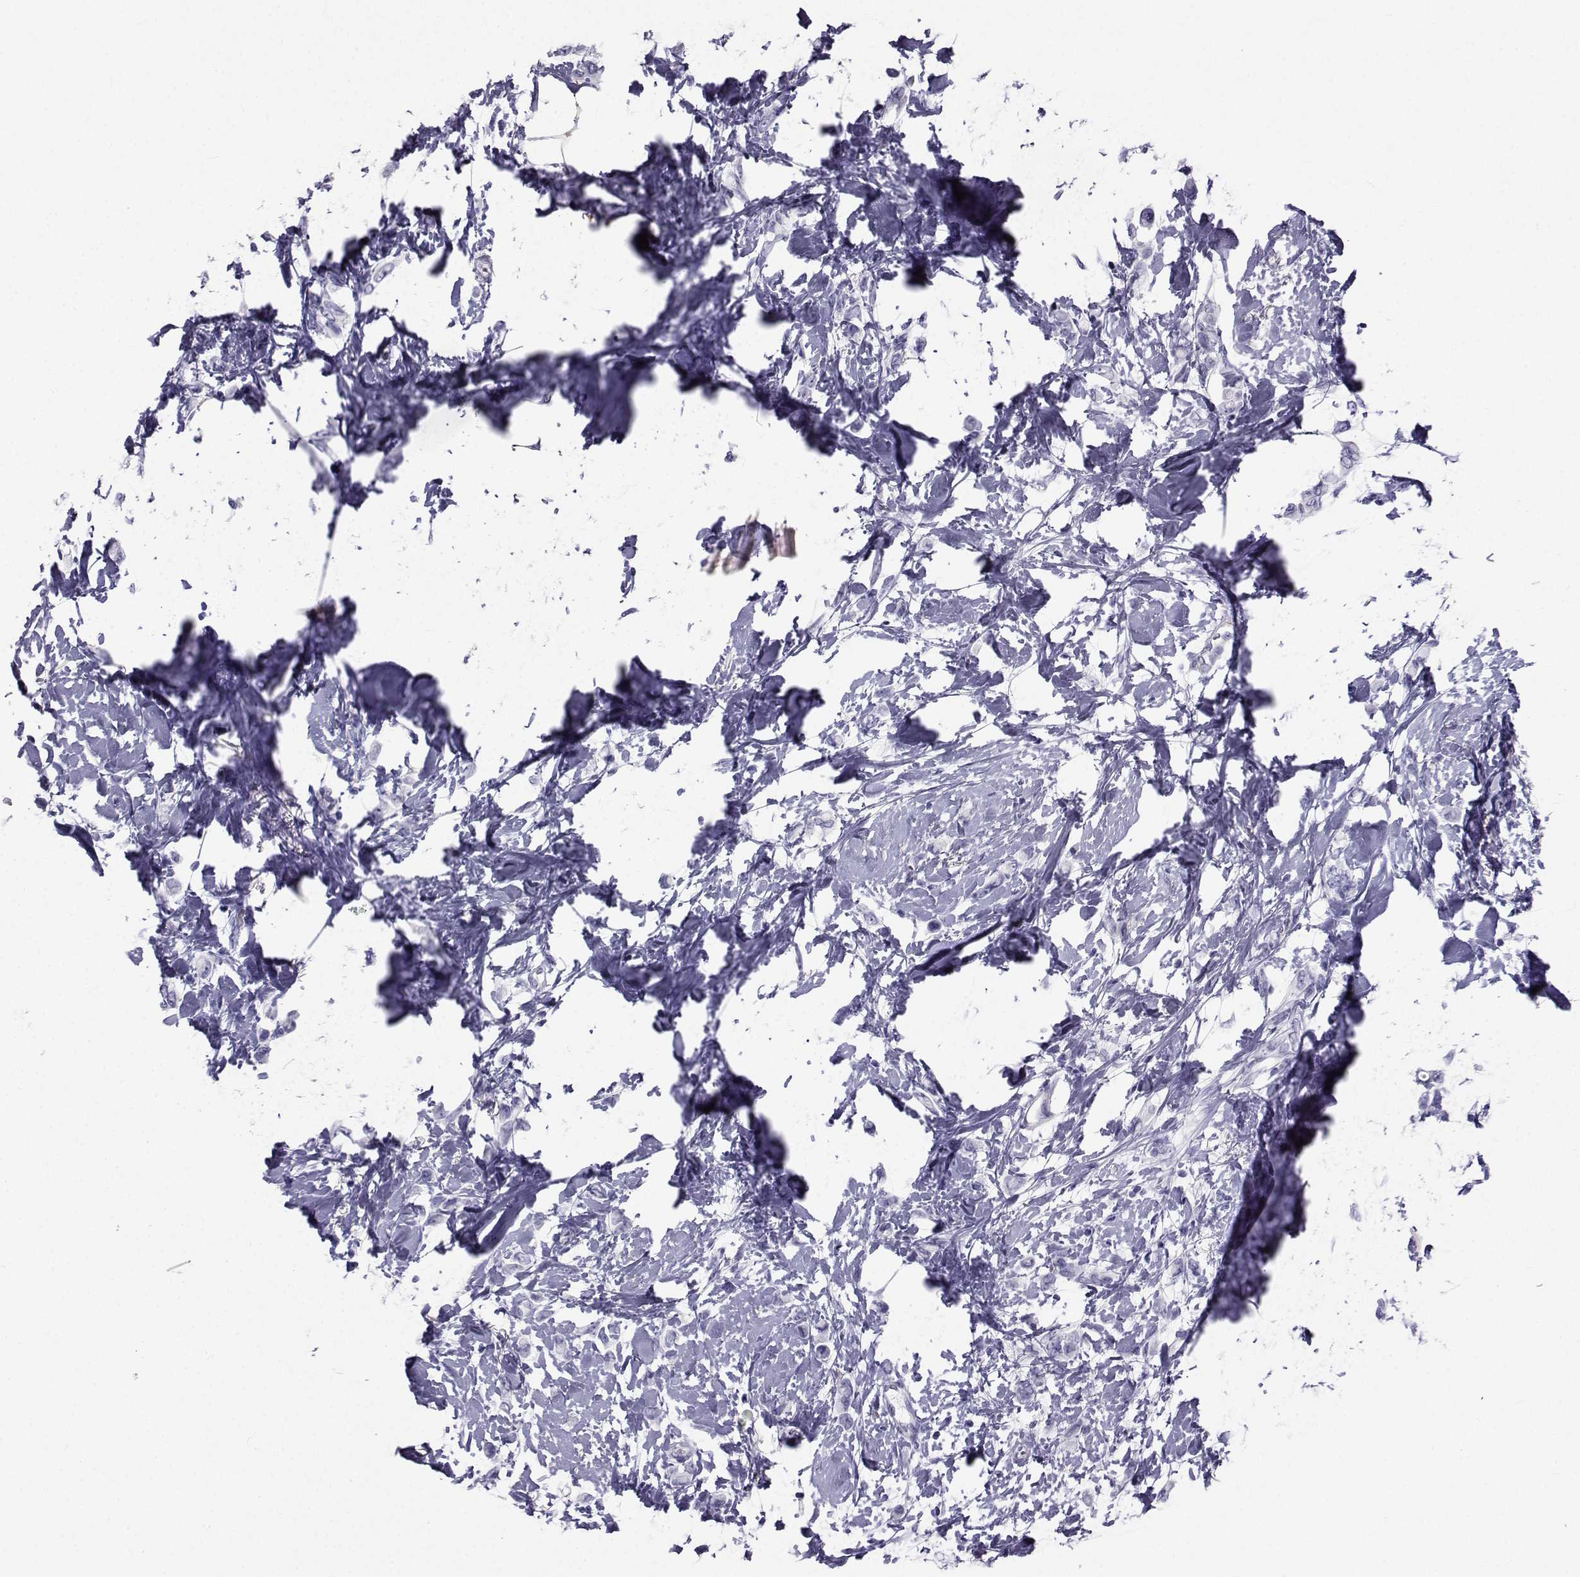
{"staining": {"intensity": "negative", "quantity": "none", "location": "none"}, "tissue": "breast cancer", "cell_type": "Tumor cells", "image_type": "cancer", "snomed": [{"axis": "morphology", "description": "Lobular carcinoma"}, {"axis": "topography", "description": "Breast"}], "caption": "This is an IHC histopathology image of lobular carcinoma (breast). There is no expression in tumor cells.", "gene": "SPANXD", "patient": {"sex": "female", "age": 66}}